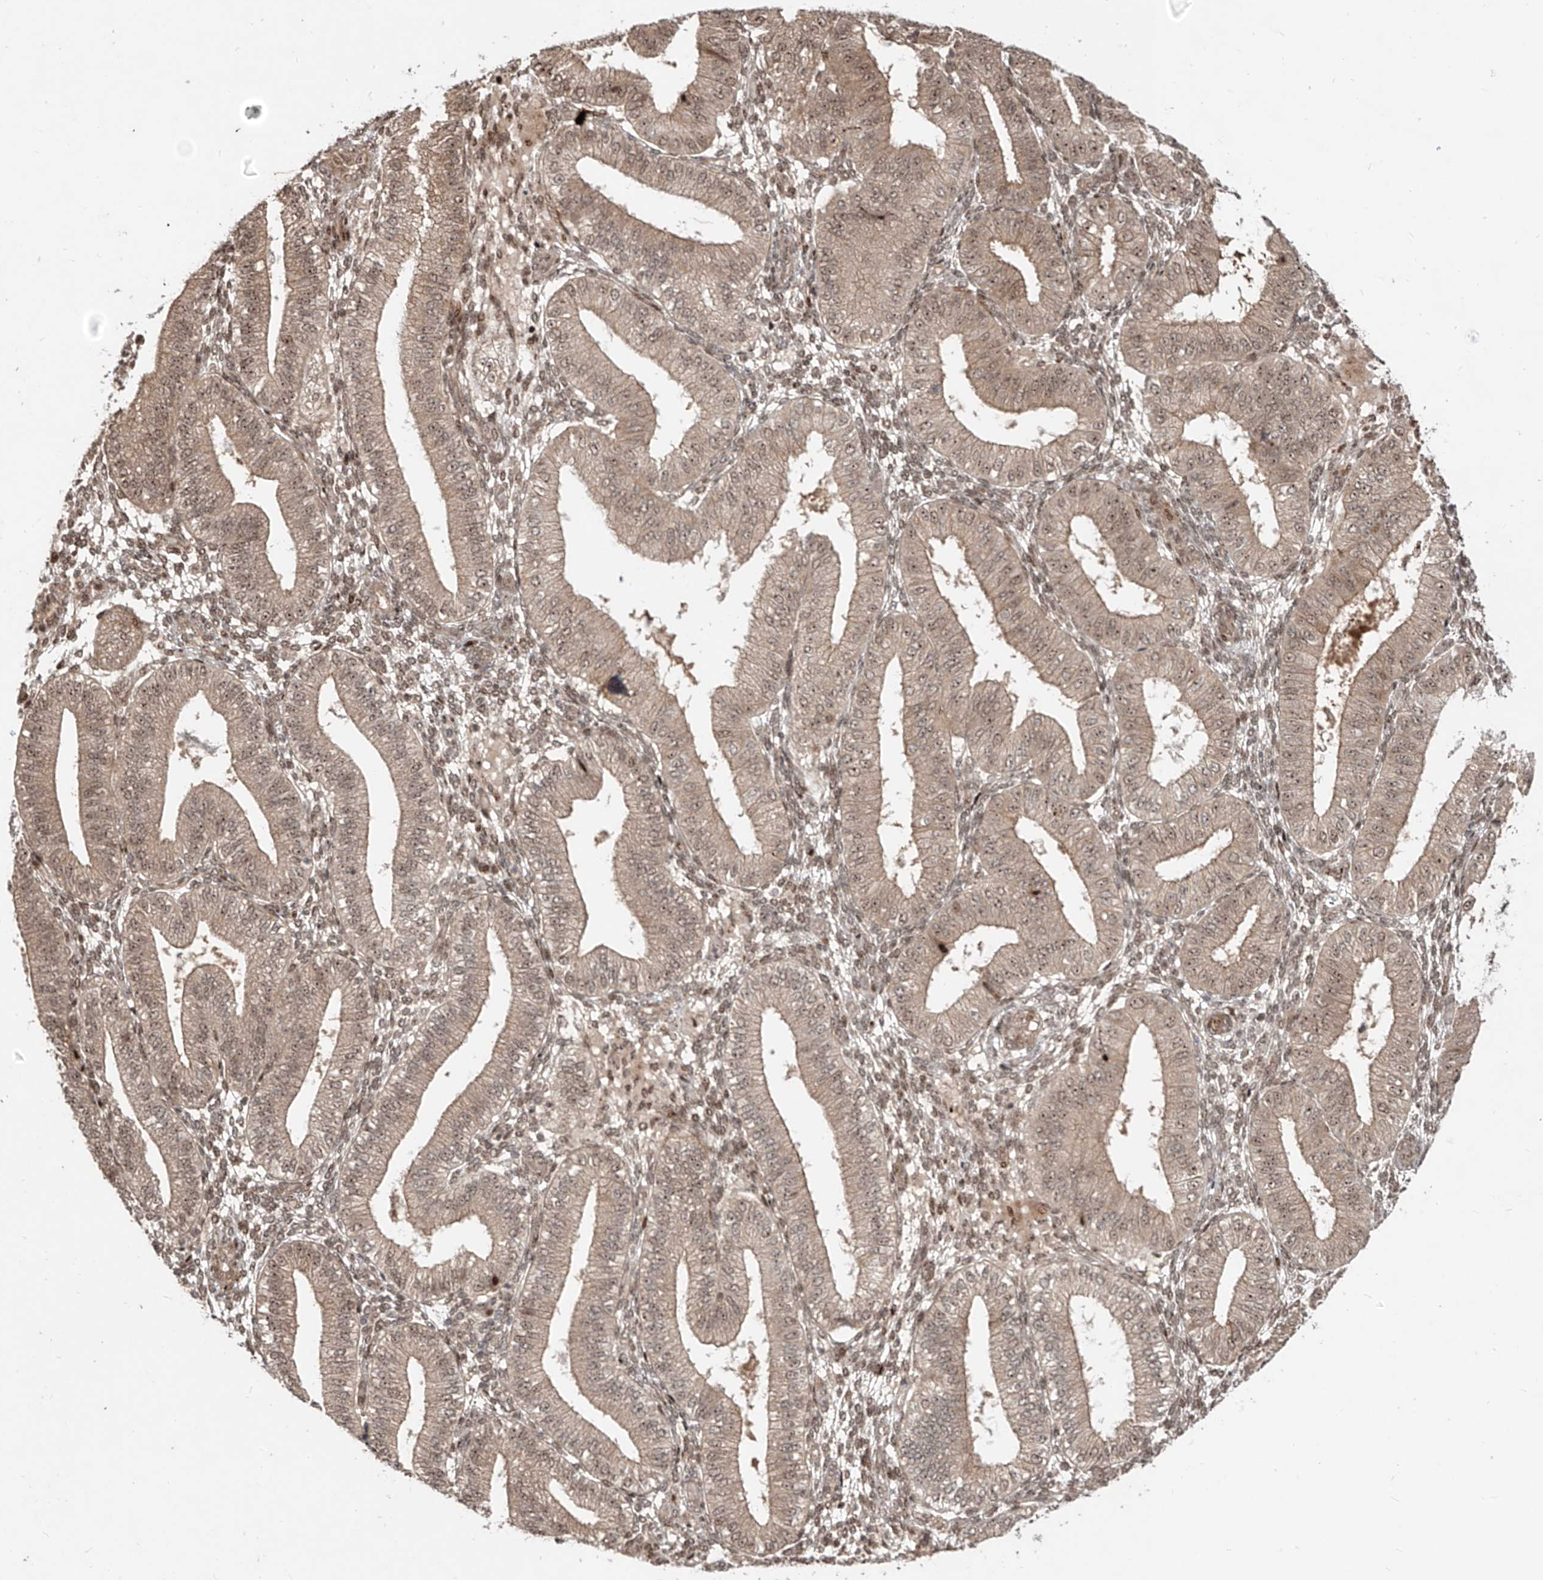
{"staining": {"intensity": "moderate", "quantity": "25%-75%", "location": "nuclear"}, "tissue": "endometrium", "cell_type": "Cells in endometrial stroma", "image_type": "normal", "snomed": [{"axis": "morphology", "description": "Normal tissue, NOS"}, {"axis": "topography", "description": "Endometrium"}], "caption": "Benign endometrium displays moderate nuclear staining in about 25%-75% of cells in endometrial stroma, visualized by immunohistochemistry.", "gene": "ZNF710", "patient": {"sex": "female", "age": 39}}